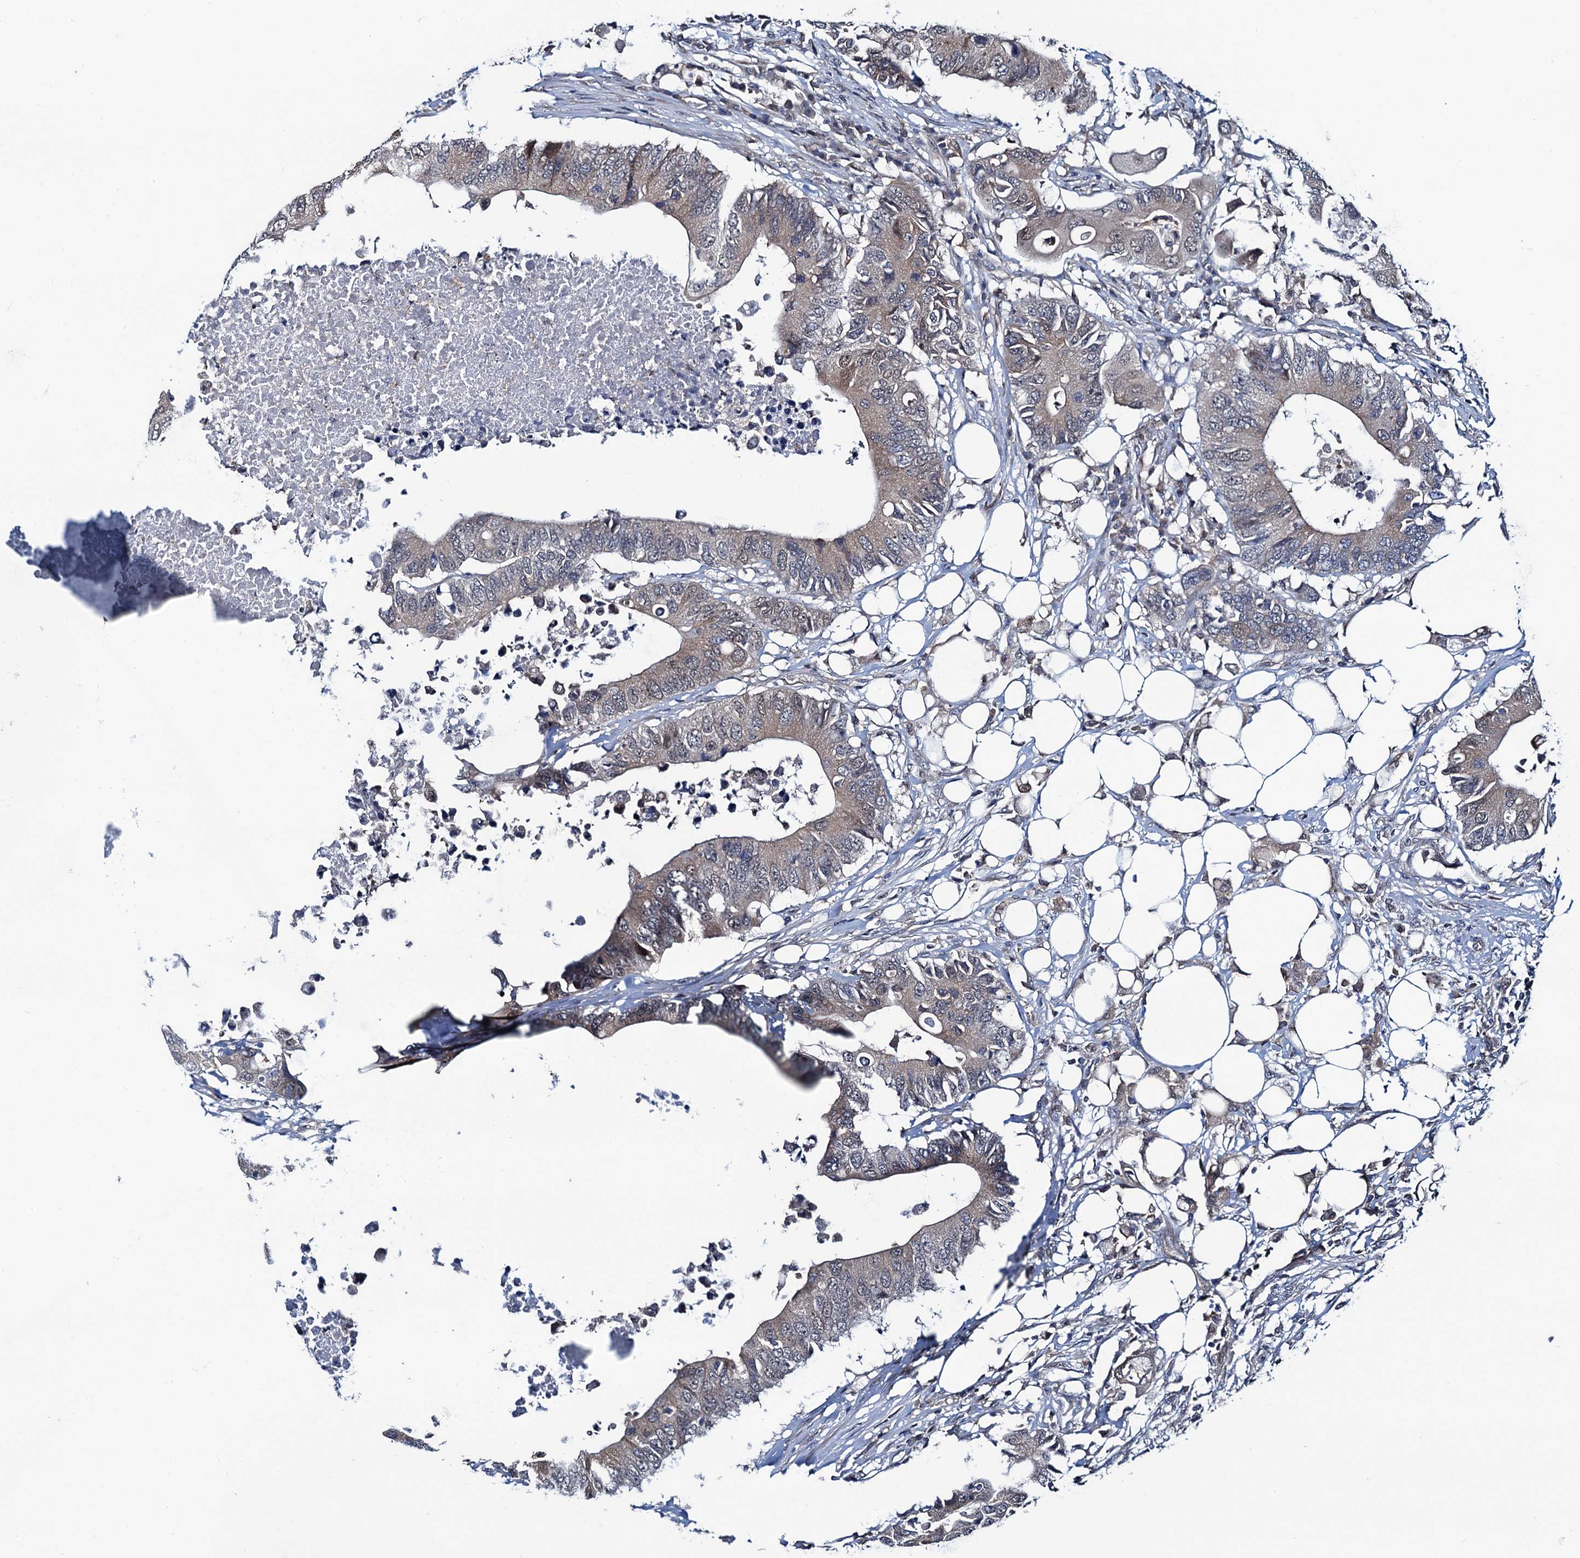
{"staining": {"intensity": "weak", "quantity": "<25%", "location": "cytoplasmic/membranous,nuclear"}, "tissue": "colorectal cancer", "cell_type": "Tumor cells", "image_type": "cancer", "snomed": [{"axis": "morphology", "description": "Adenocarcinoma, NOS"}, {"axis": "topography", "description": "Colon"}], "caption": "Immunohistochemistry micrograph of neoplastic tissue: human colorectal cancer (adenocarcinoma) stained with DAB (3,3'-diaminobenzidine) displays no significant protein expression in tumor cells.", "gene": "RNF125", "patient": {"sex": "male", "age": 71}}